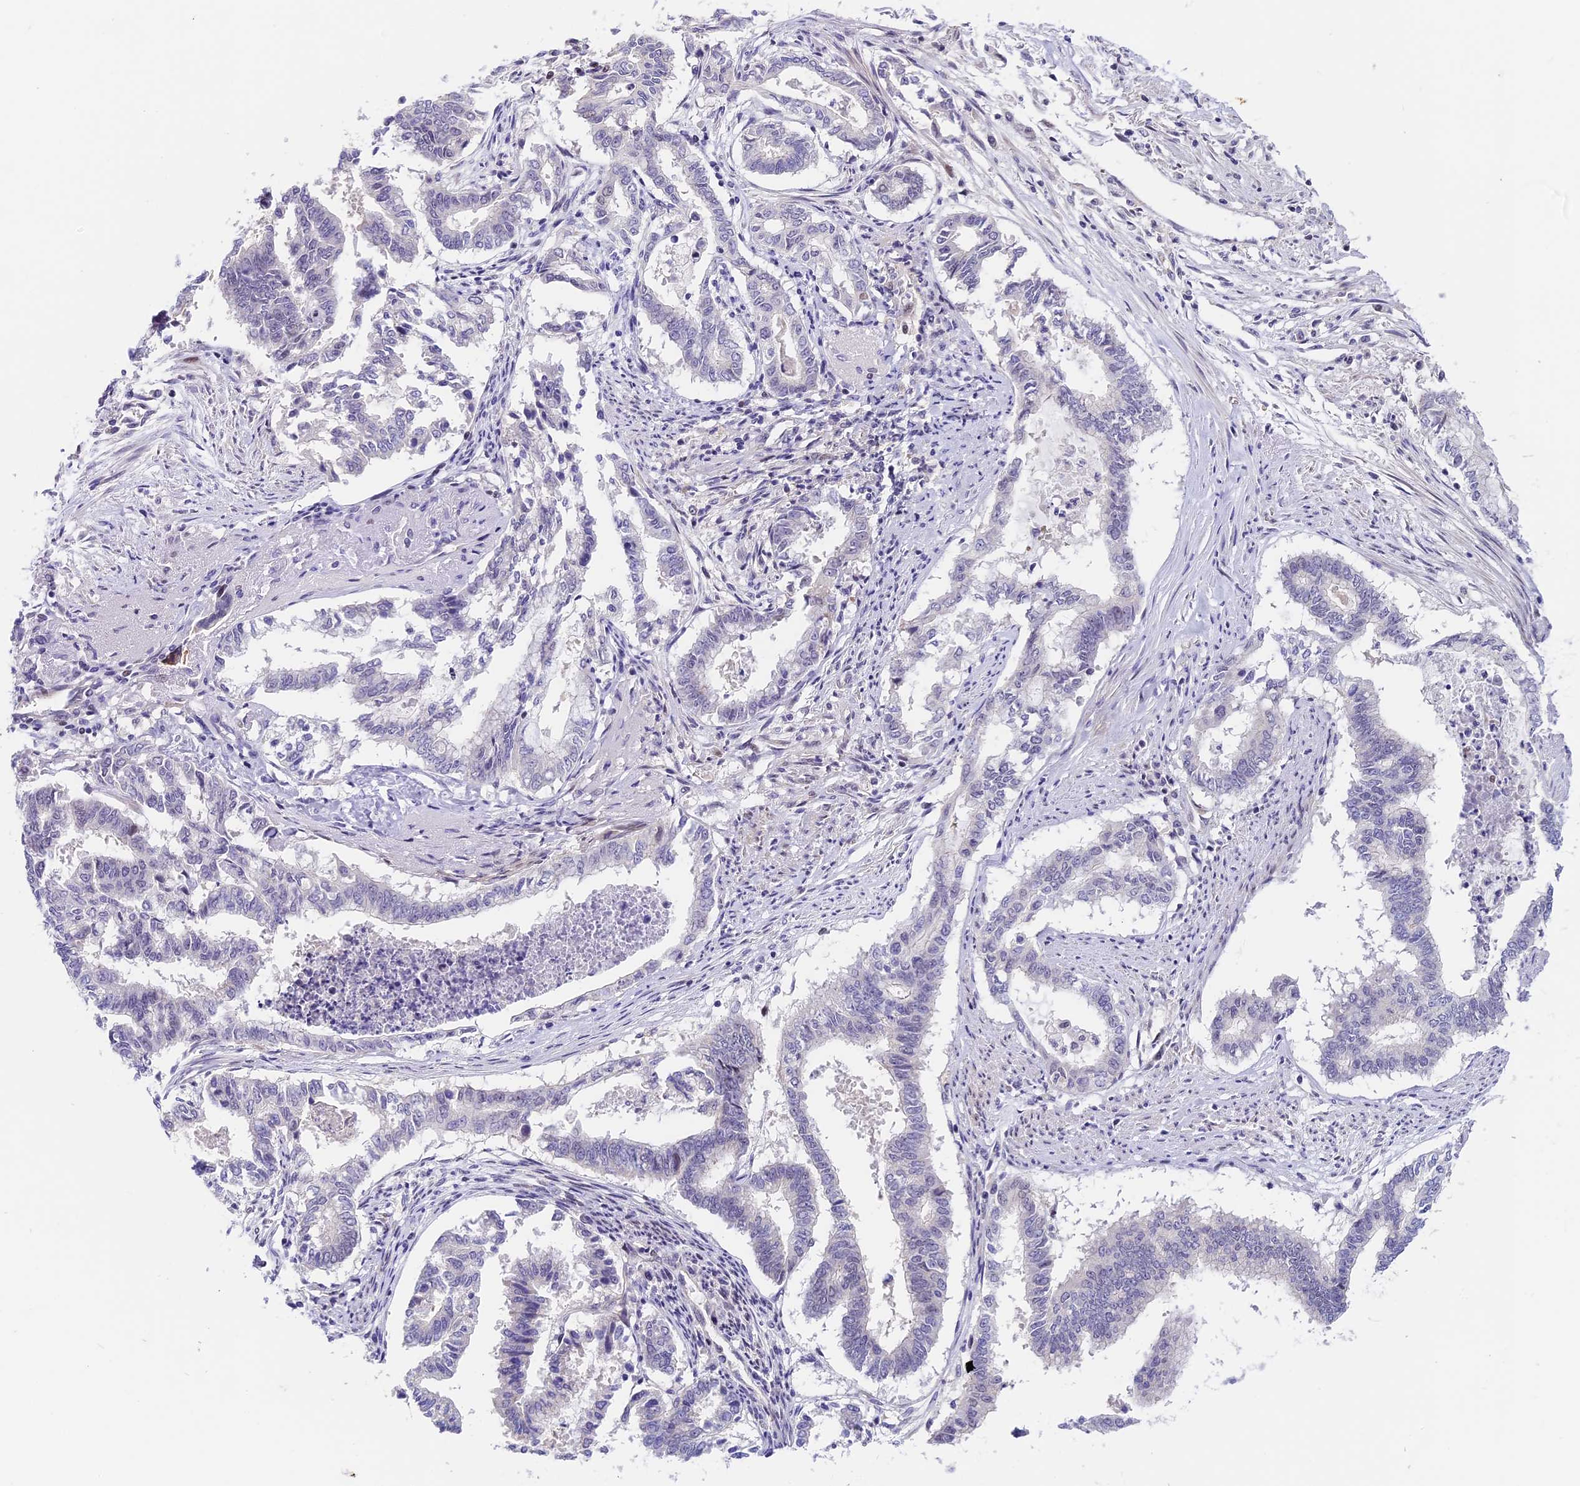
{"staining": {"intensity": "negative", "quantity": "none", "location": "none"}, "tissue": "endometrial cancer", "cell_type": "Tumor cells", "image_type": "cancer", "snomed": [{"axis": "morphology", "description": "Adenocarcinoma, NOS"}, {"axis": "topography", "description": "Endometrium"}], "caption": "This is a micrograph of immunohistochemistry staining of endometrial cancer, which shows no staining in tumor cells.", "gene": "MIDN", "patient": {"sex": "female", "age": 79}}